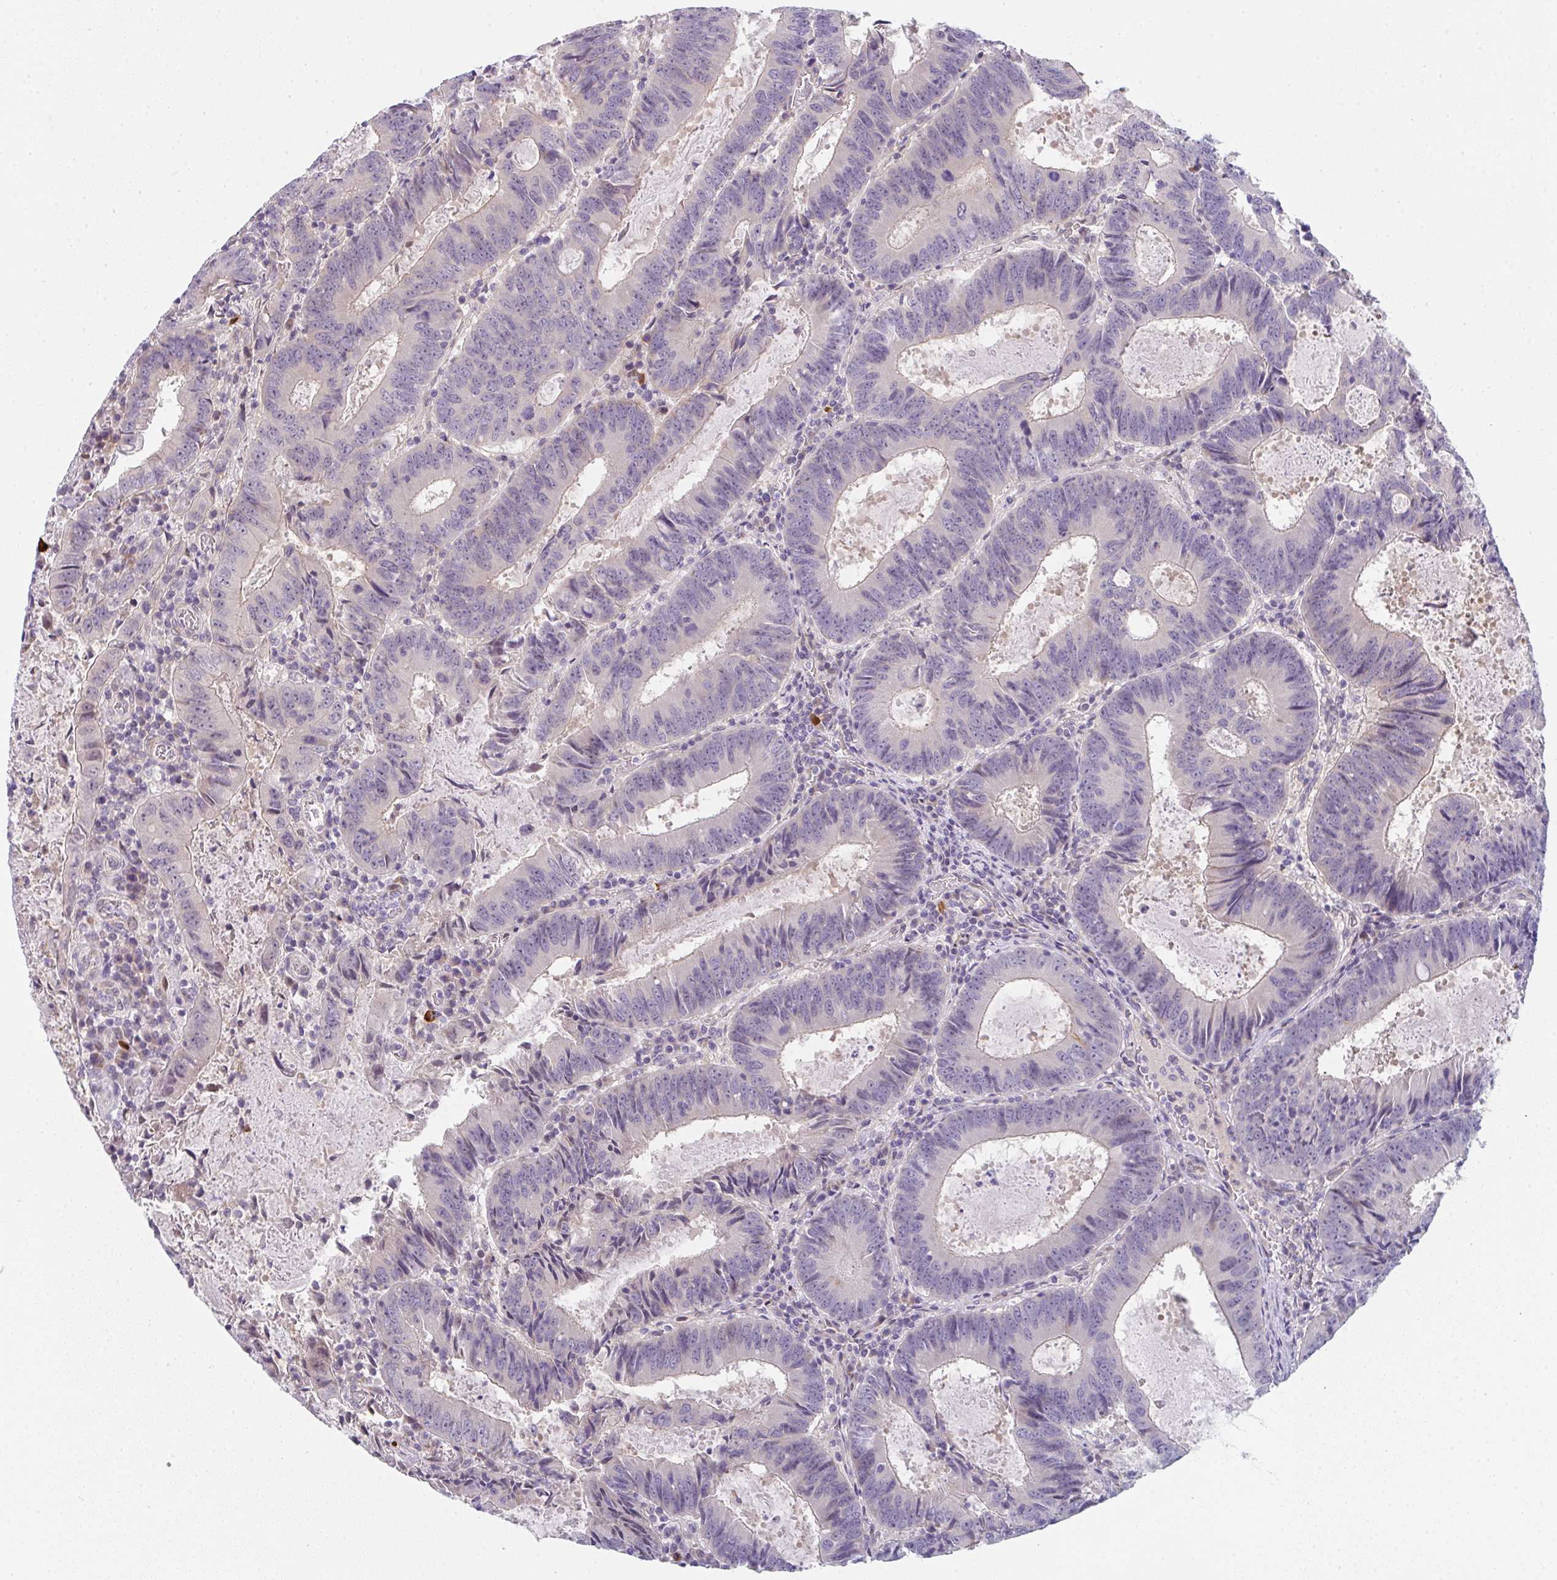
{"staining": {"intensity": "negative", "quantity": "none", "location": "none"}, "tissue": "colorectal cancer", "cell_type": "Tumor cells", "image_type": "cancer", "snomed": [{"axis": "morphology", "description": "Adenocarcinoma, NOS"}, {"axis": "topography", "description": "Colon"}], "caption": "Tumor cells show no significant staining in adenocarcinoma (colorectal). (IHC, brightfield microscopy, high magnification).", "gene": "TNFRSF10A", "patient": {"sex": "male", "age": 67}}